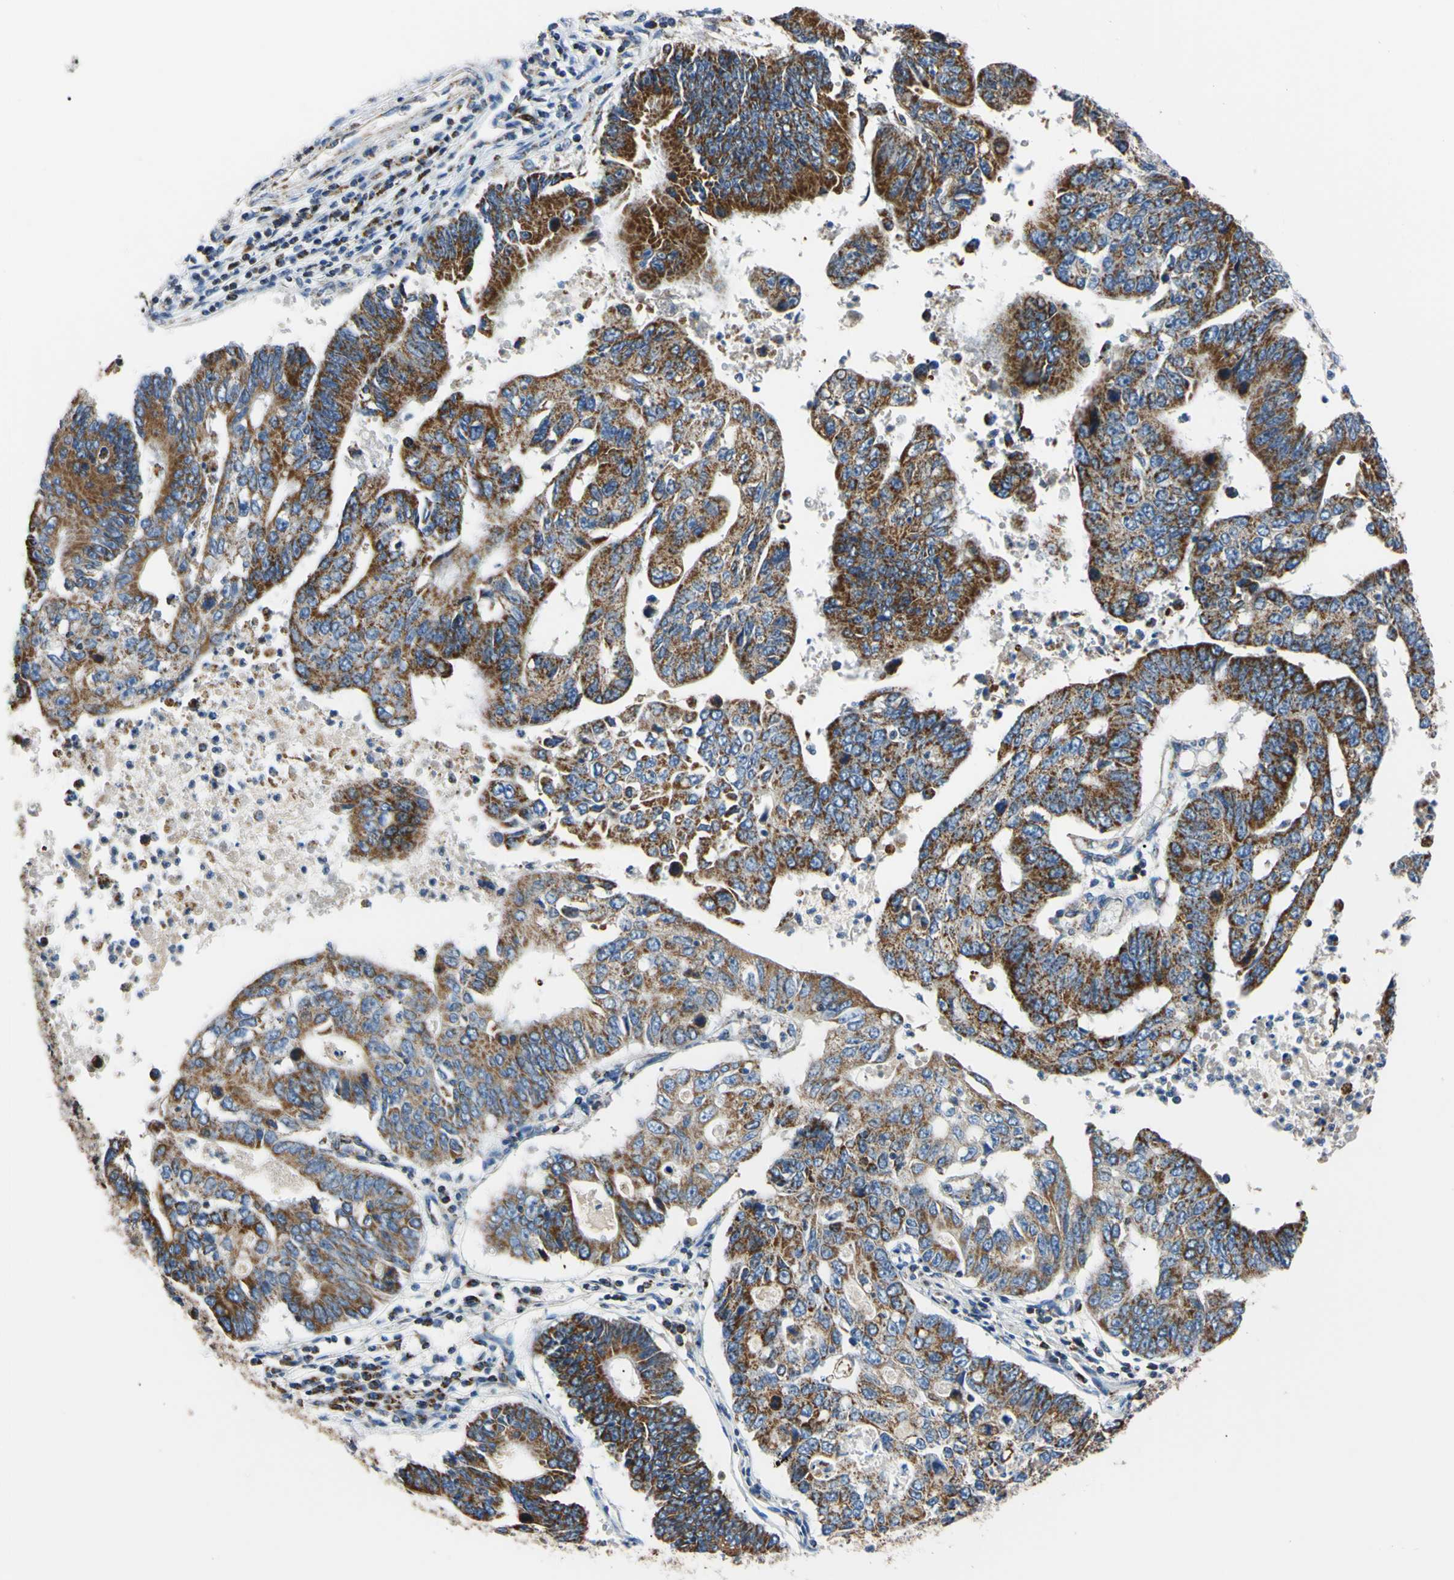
{"staining": {"intensity": "strong", "quantity": ">75%", "location": "cytoplasmic/membranous"}, "tissue": "stomach cancer", "cell_type": "Tumor cells", "image_type": "cancer", "snomed": [{"axis": "morphology", "description": "Adenocarcinoma, NOS"}, {"axis": "topography", "description": "Stomach"}], "caption": "Stomach cancer stained for a protein exhibits strong cytoplasmic/membranous positivity in tumor cells.", "gene": "CLPP", "patient": {"sex": "male", "age": 59}}